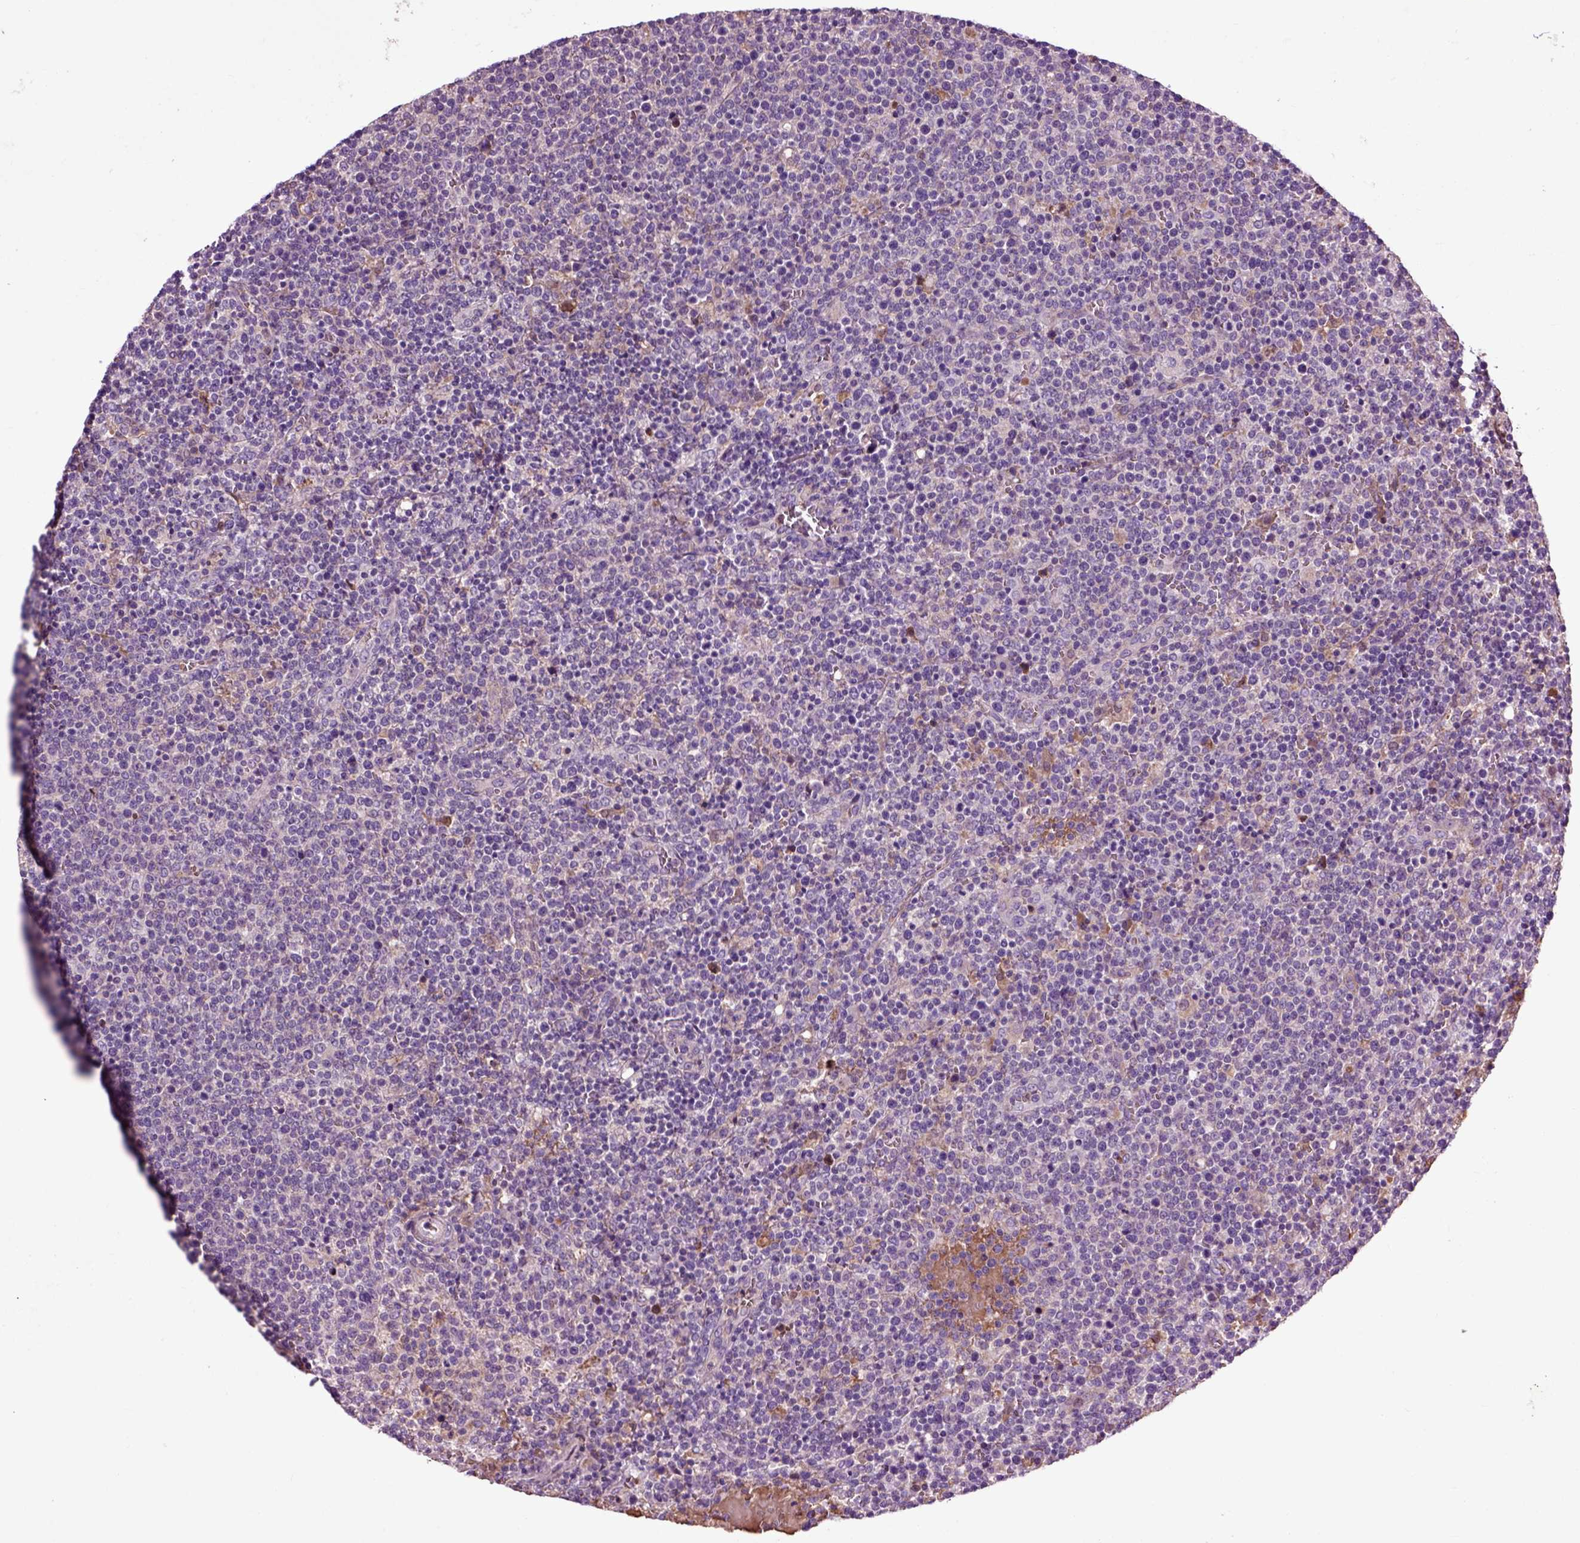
{"staining": {"intensity": "negative", "quantity": "none", "location": "none"}, "tissue": "lymphoma", "cell_type": "Tumor cells", "image_type": "cancer", "snomed": [{"axis": "morphology", "description": "Malignant lymphoma, non-Hodgkin's type, High grade"}, {"axis": "topography", "description": "Lymph node"}], "caption": "High magnification brightfield microscopy of lymphoma stained with DAB (3,3'-diaminobenzidine) (brown) and counterstained with hematoxylin (blue): tumor cells show no significant expression. The staining is performed using DAB brown chromogen with nuclei counter-stained in using hematoxylin.", "gene": "SPON1", "patient": {"sex": "male", "age": 61}}